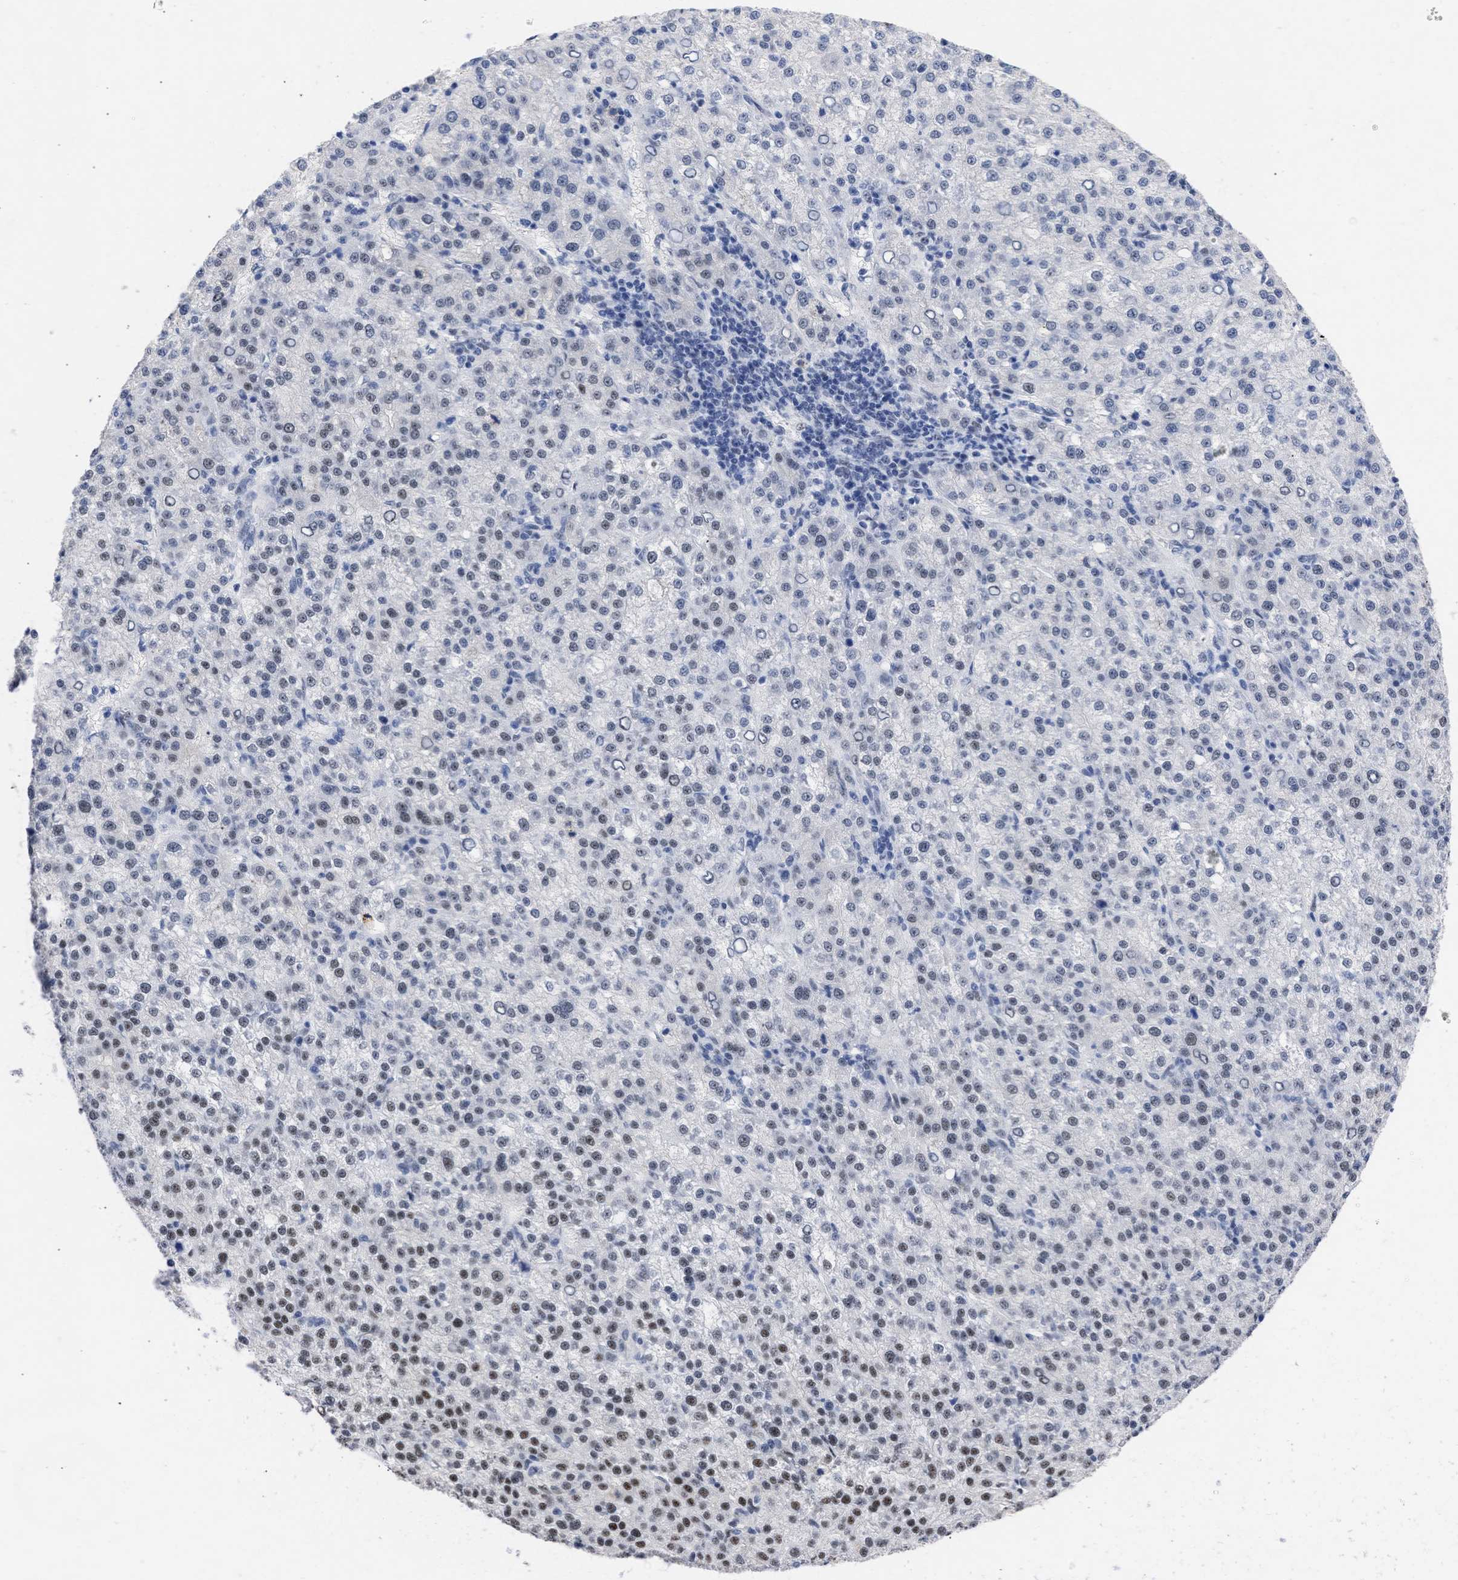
{"staining": {"intensity": "moderate", "quantity": ">75%", "location": "nuclear"}, "tissue": "liver cancer", "cell_type": "Tumor cells", "image_type": "cancer", "snomed": [{"axis": "morphology", "description": "Carcinoma, Hepatocellular, NOS"}, {"axis": "topography", "description": "Liver"}], "caption": "About >75% of tumor cells in human hepatocellular carcinoma (liver) show moderate nuclear protein staining as visualized by brown immunohistochemical staining.", "gene": "DDX41", "patient": {"sex": "female", "age": 58}}